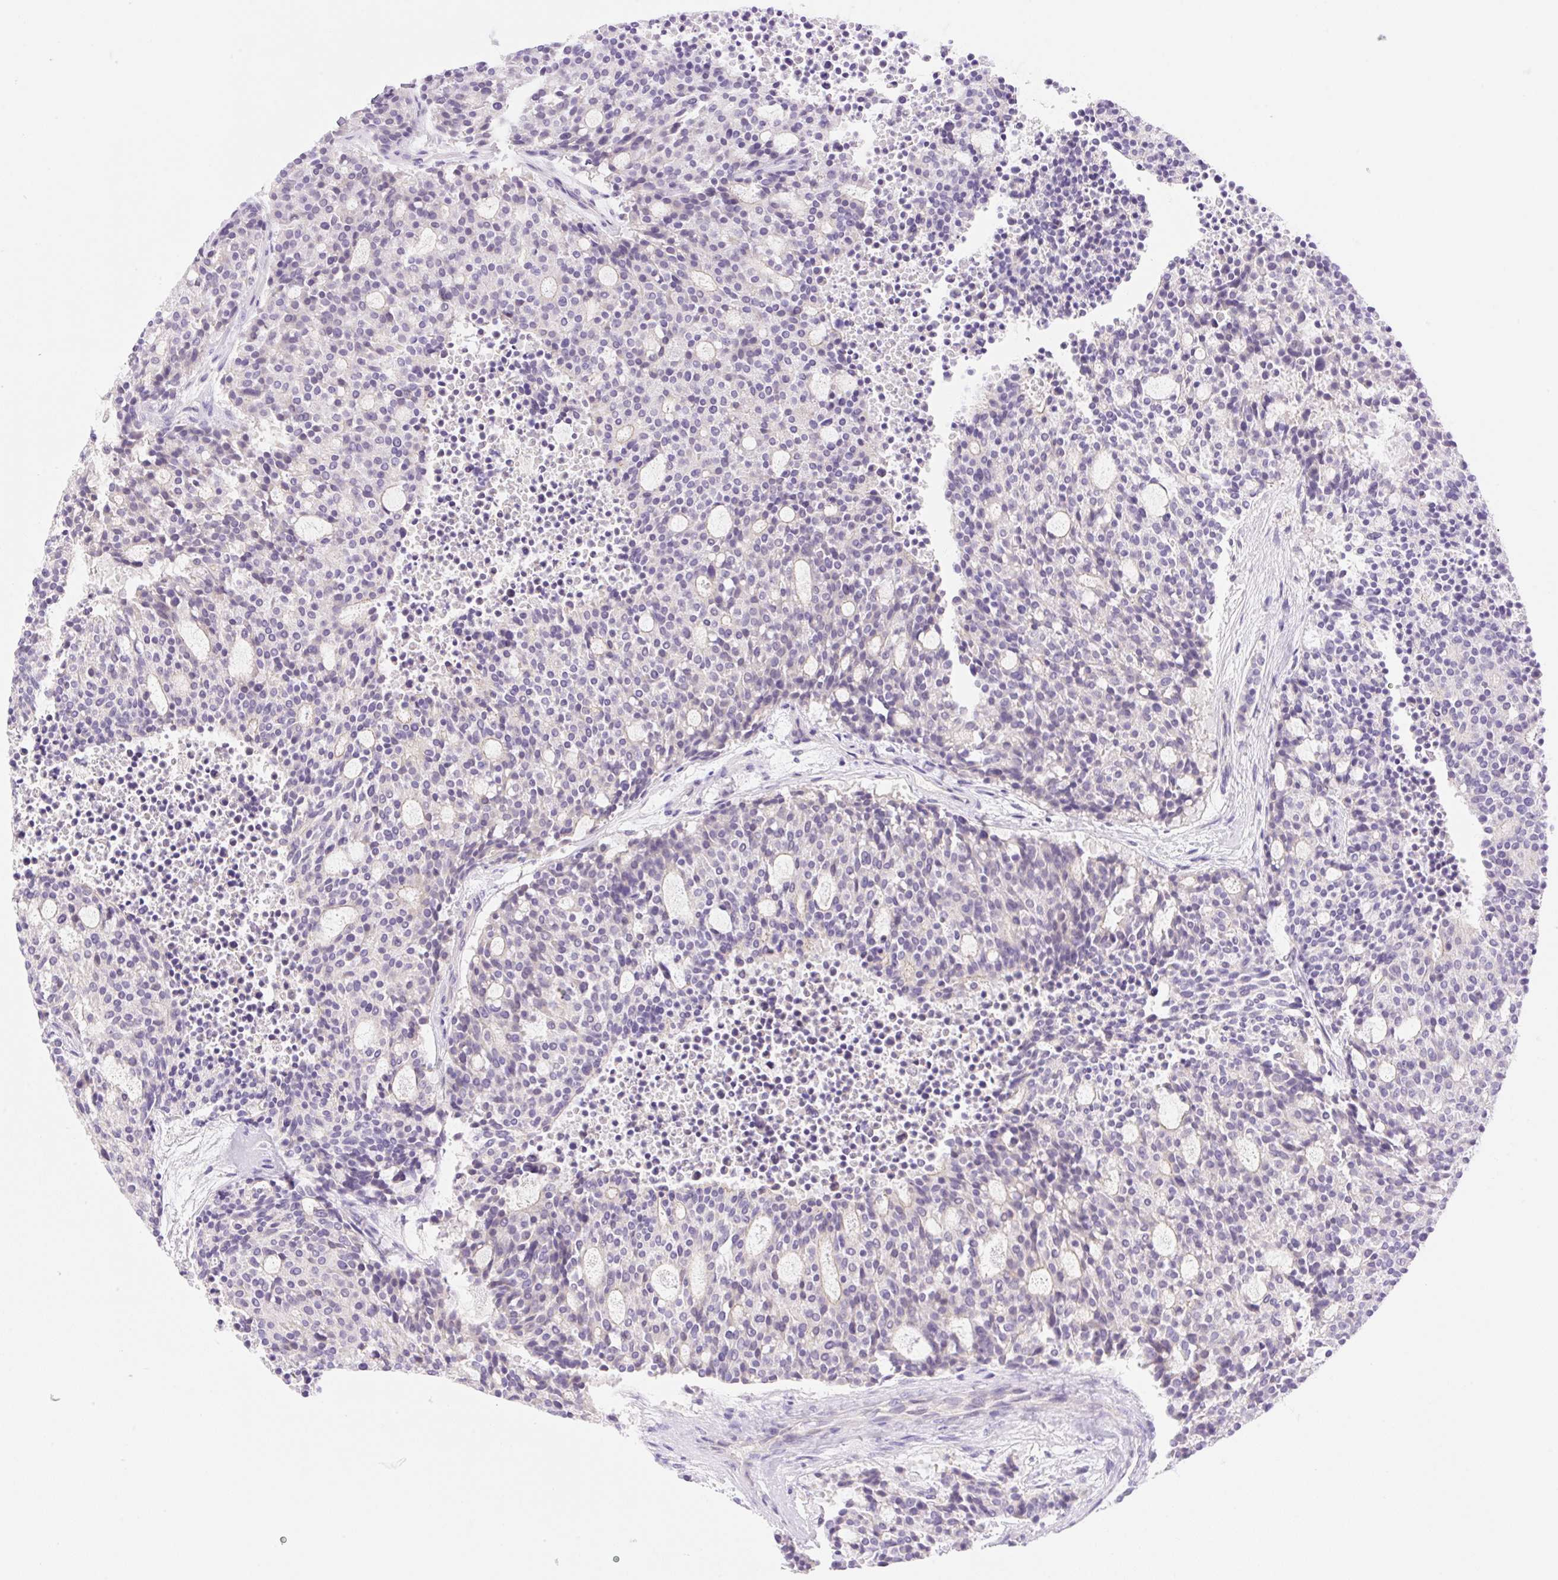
{"staining": {"intensity": "negative", "quantity": "none", "location": "none"}, "tissue": "carcinoid", "cell_type": "Tumor cells", "image_type": "cancer", "snomed": [{"axis": "morphology", "description": "Carcinoid, malignant, NOS"}, {"axis": "topography", "description": "Pancreas"}], "caption": "Image shows no significant protein staining in tumor cells of carcinoid.", "gene": "DENND5A", "patient": {"sex": "female", "age": 54}}